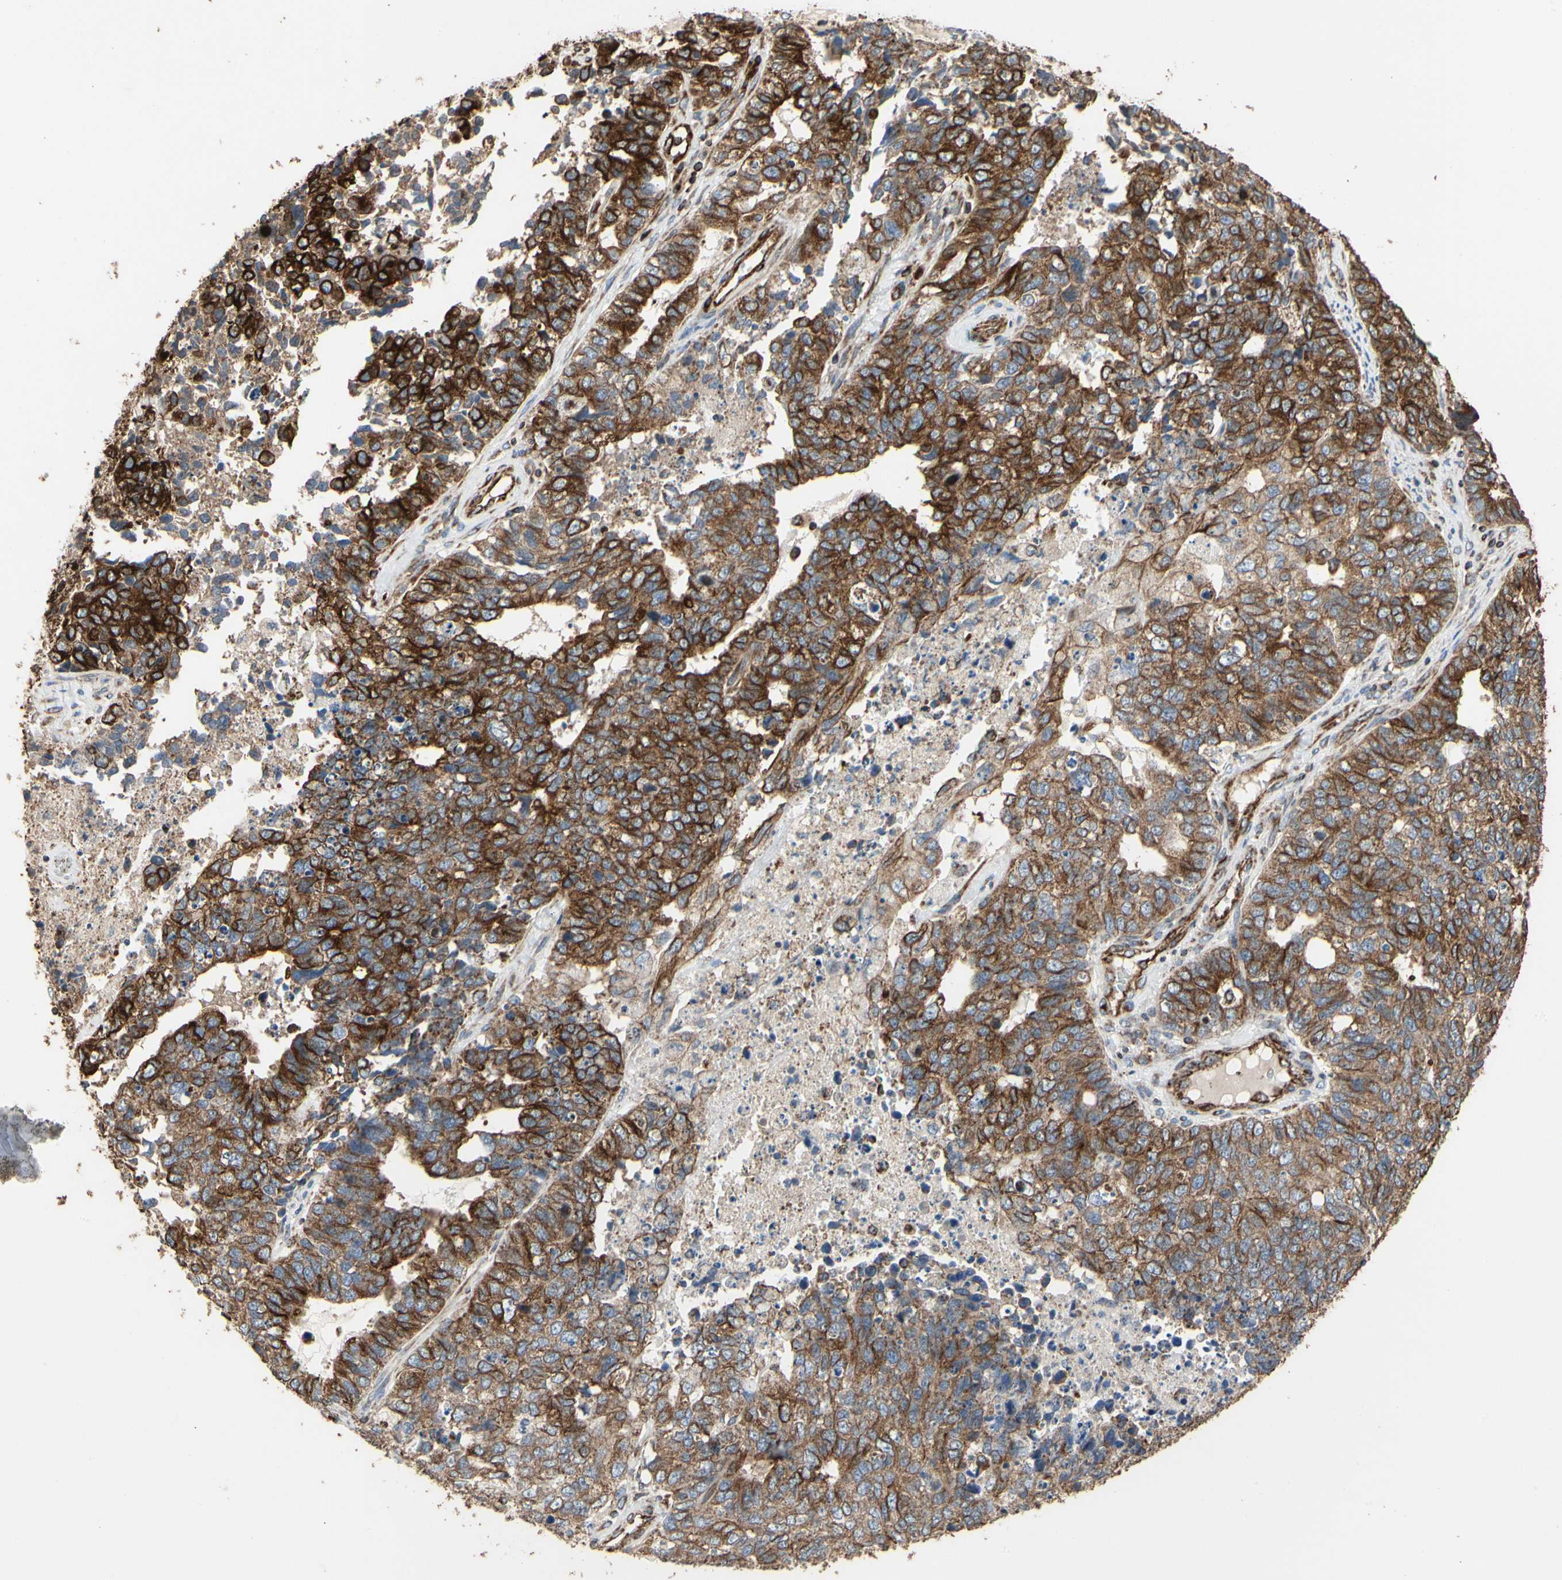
{"staining": {"intensity": "moderate", "quantity": ">75%", "location": "cytoplasmic/membranous"}, "tissue": "cervical cancer", "cell_type": "Tumor cells", "image_type": "cancer", "snomed": [{"axis": "morphology", "description": "Adenocarcinoma, NOS"}, {"axis": "topography", "description": "Cervix"}], "caption": "Immunohistochemical staining of human cervical cancer exhibits medium levels of moderate cytoplasmic/membranous protein positivity in about >75% of tumor cells.", "gene": "TUBA1A", "patient": {"sex": "female", "age": 36}}